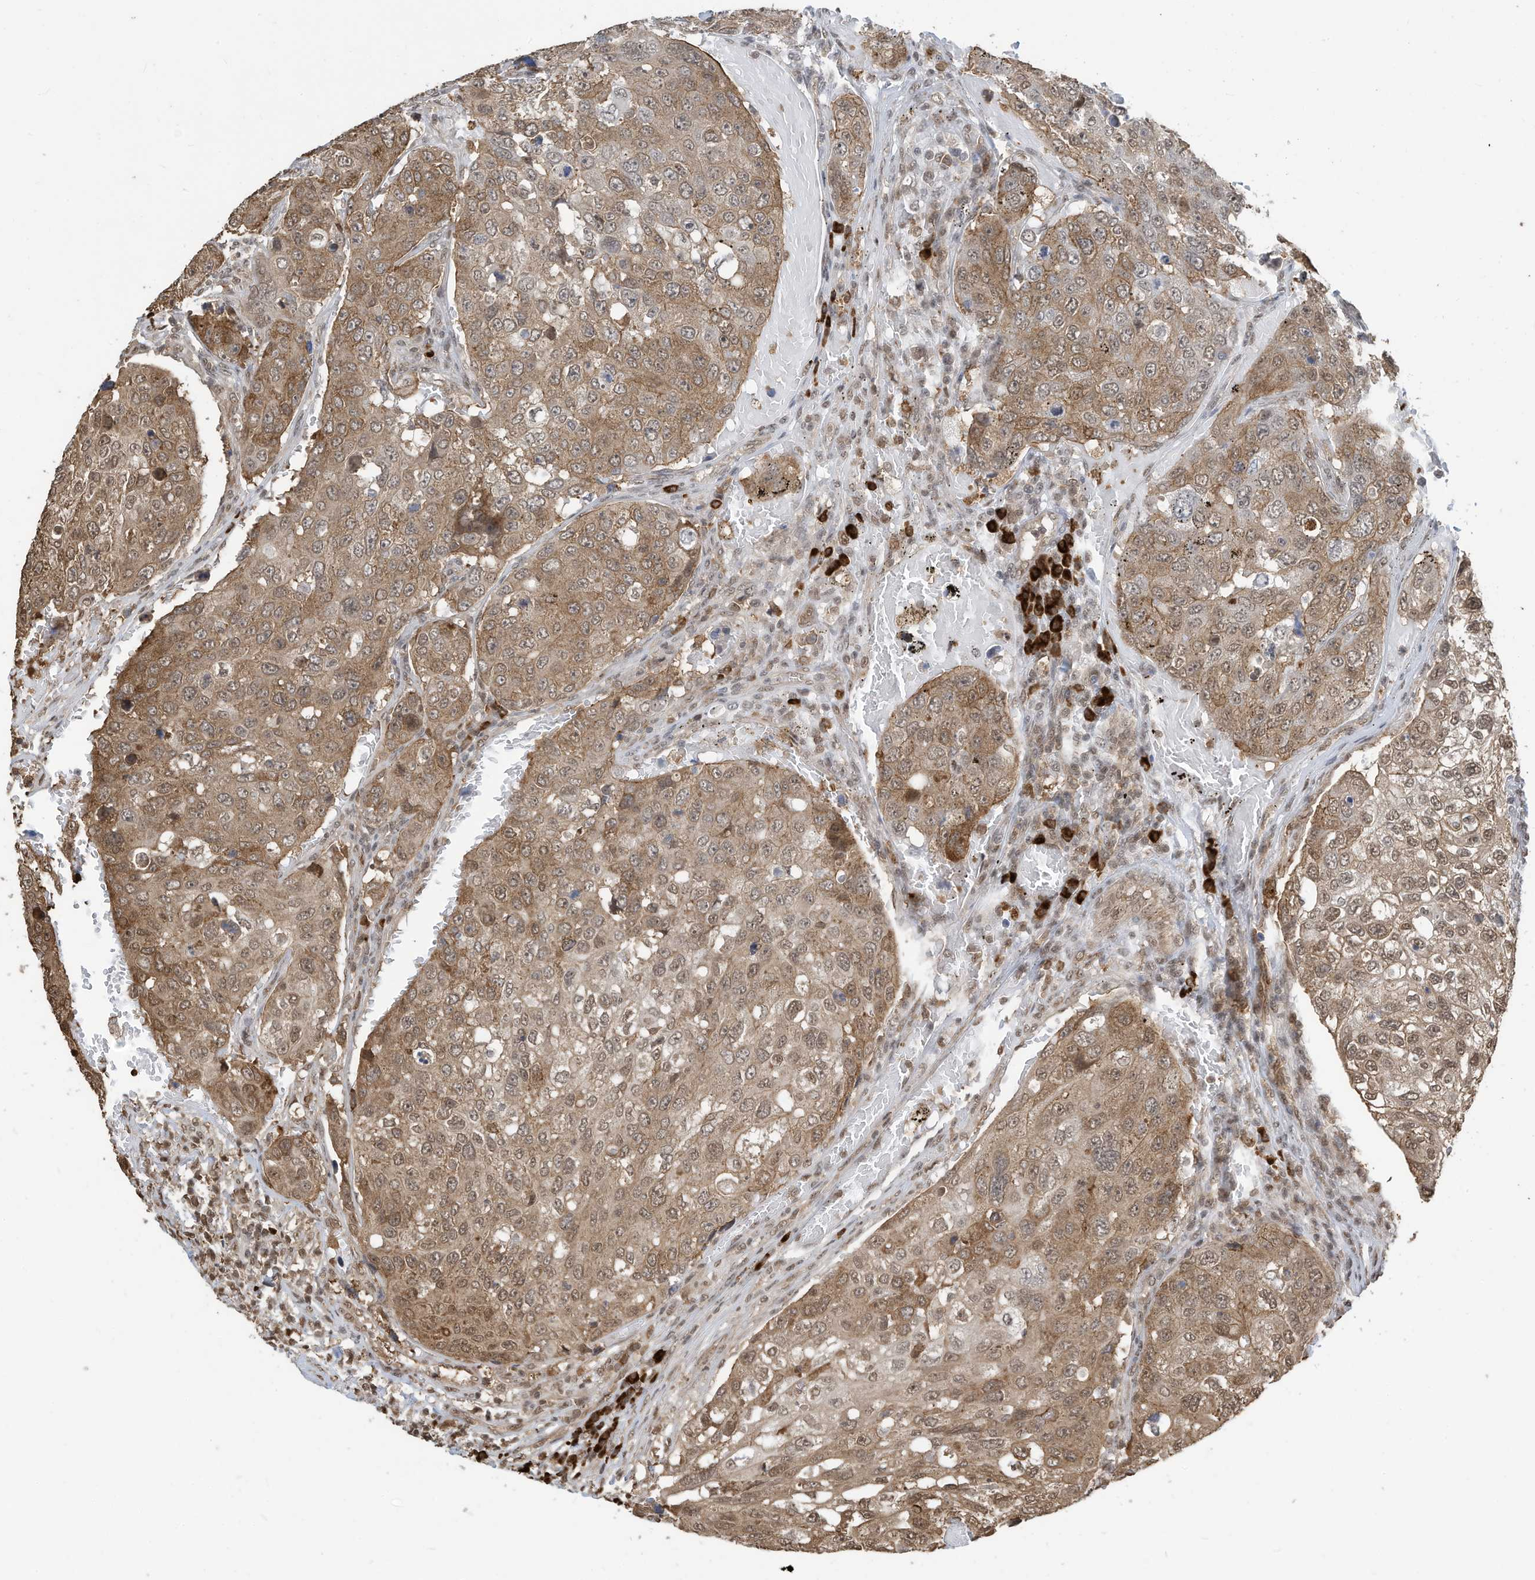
{"staining": {"intensity": "weak", "quantity": ">75%", "location": "cytoplasmic/membranous,nuclear"}, "tissue": "urothelial cancer", "cell_type": "Tumor cells", "image_type": "cancer", "snomed": [{"axis": "morphology", "description": "Urothelial carcinoma, High grade"}, {"axis": "topography", "description": "Lymph node"}, {"axis": "topography", "description": "Urinary bladder"}], "caption": "Immunohistochemical staining of human urothelial cancer shows weak cytoplasmic/membranous and nuclear protein expression in about >75% of tumor cells.", "gene": "ZNF195", "patient": {"sex": "male", "age": 51}}